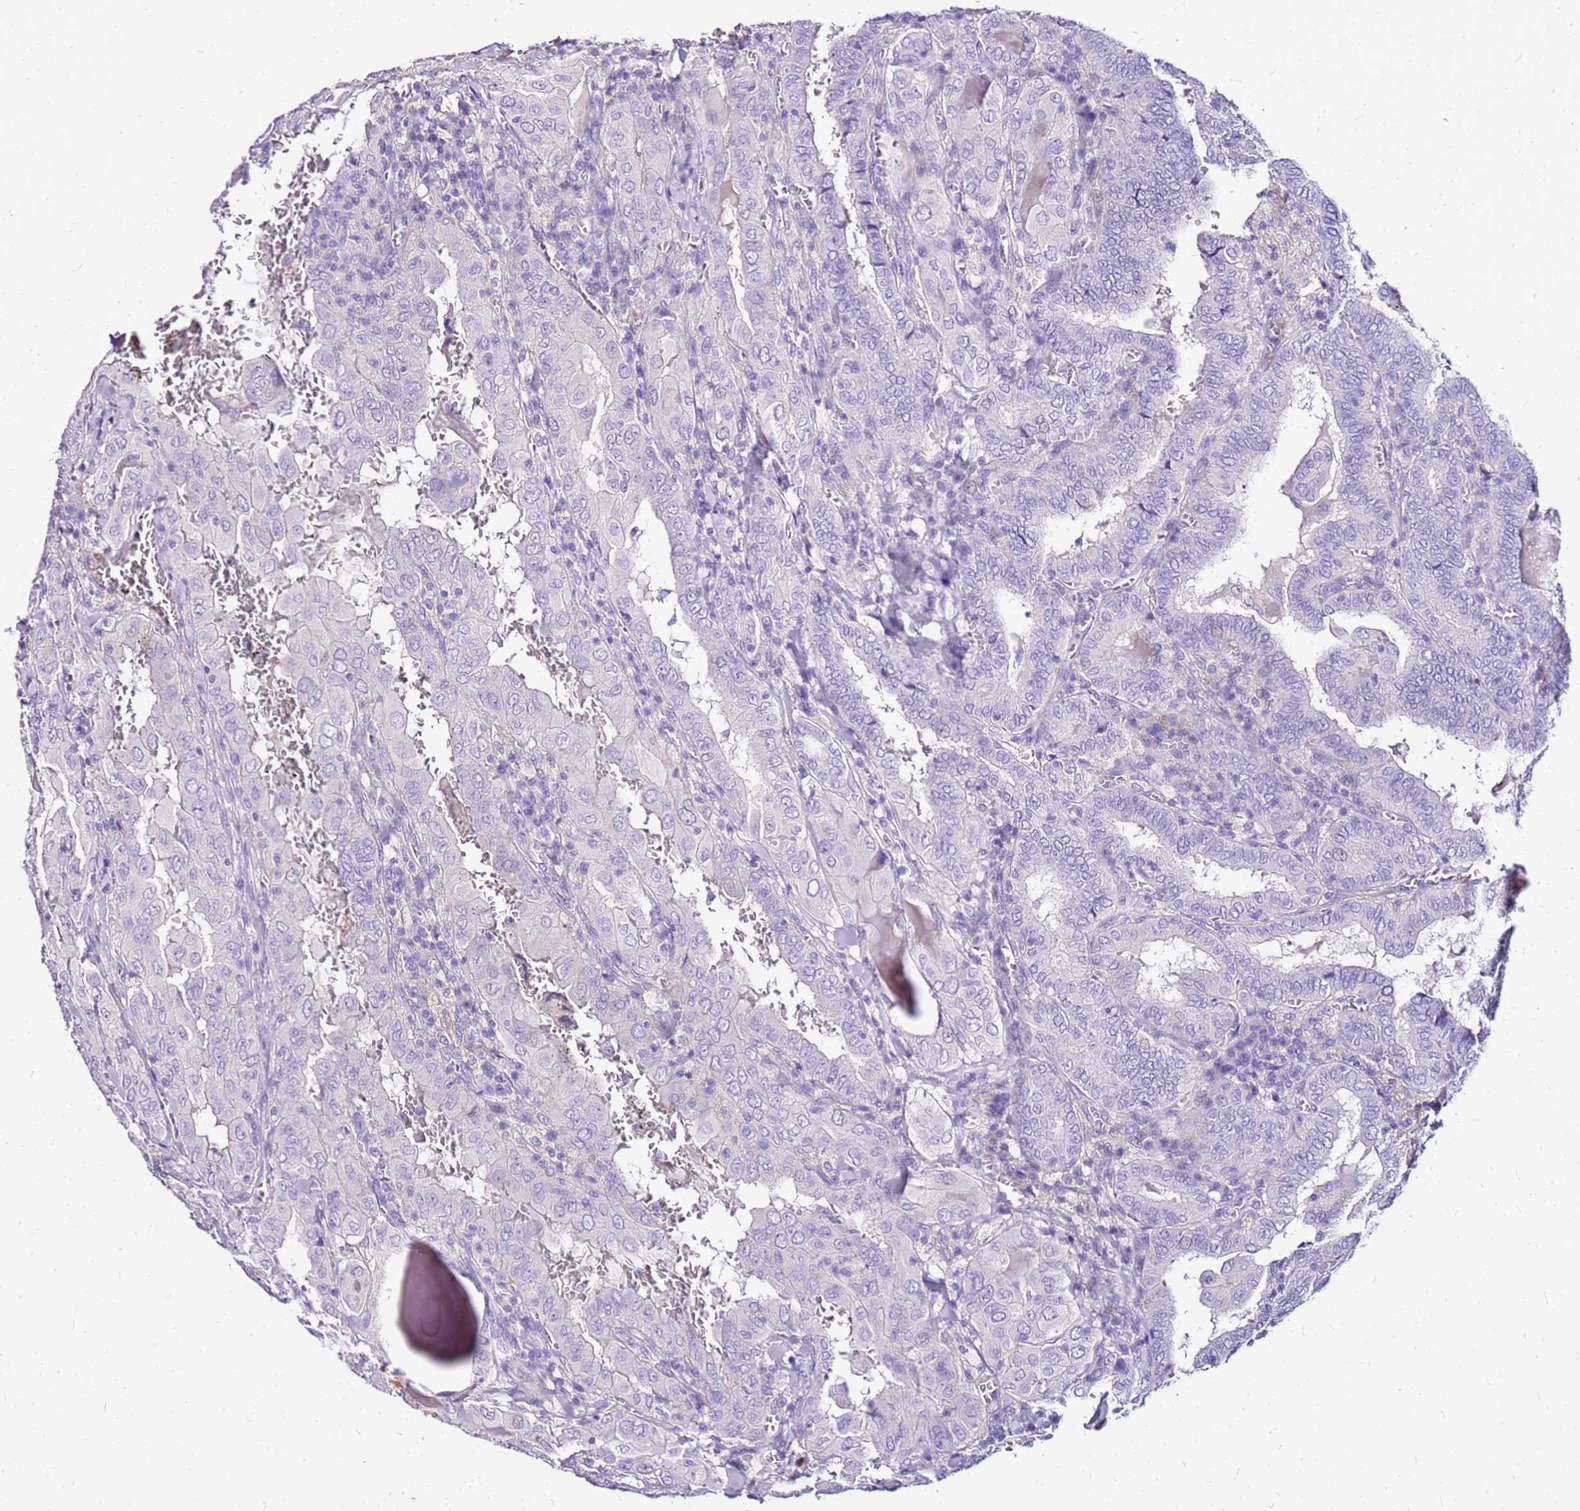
{"staining": {"intensity": "negative", "quantity": "none", "location": "none"}, "tissue": "thyroid cancer", "cell_type": "Tumor cells", "image_type": "cancer", "snomed": [{"axis": "morphology", "description": "Papillary adenocarcinoma, NOS"}, {"axis": "topography", "description": "Thyroid gland"}], "caption": "Immunohistochemistry photomicrograph of neoplastic tissue: papillary adenocarcinoma (thyroid) stained with DAB (3,3'-diaminobenzidine) displays no significant protein positivity in tumor cells.", "gene": "DCDC2B", "patient": {"sex": "female", "age": 72}}